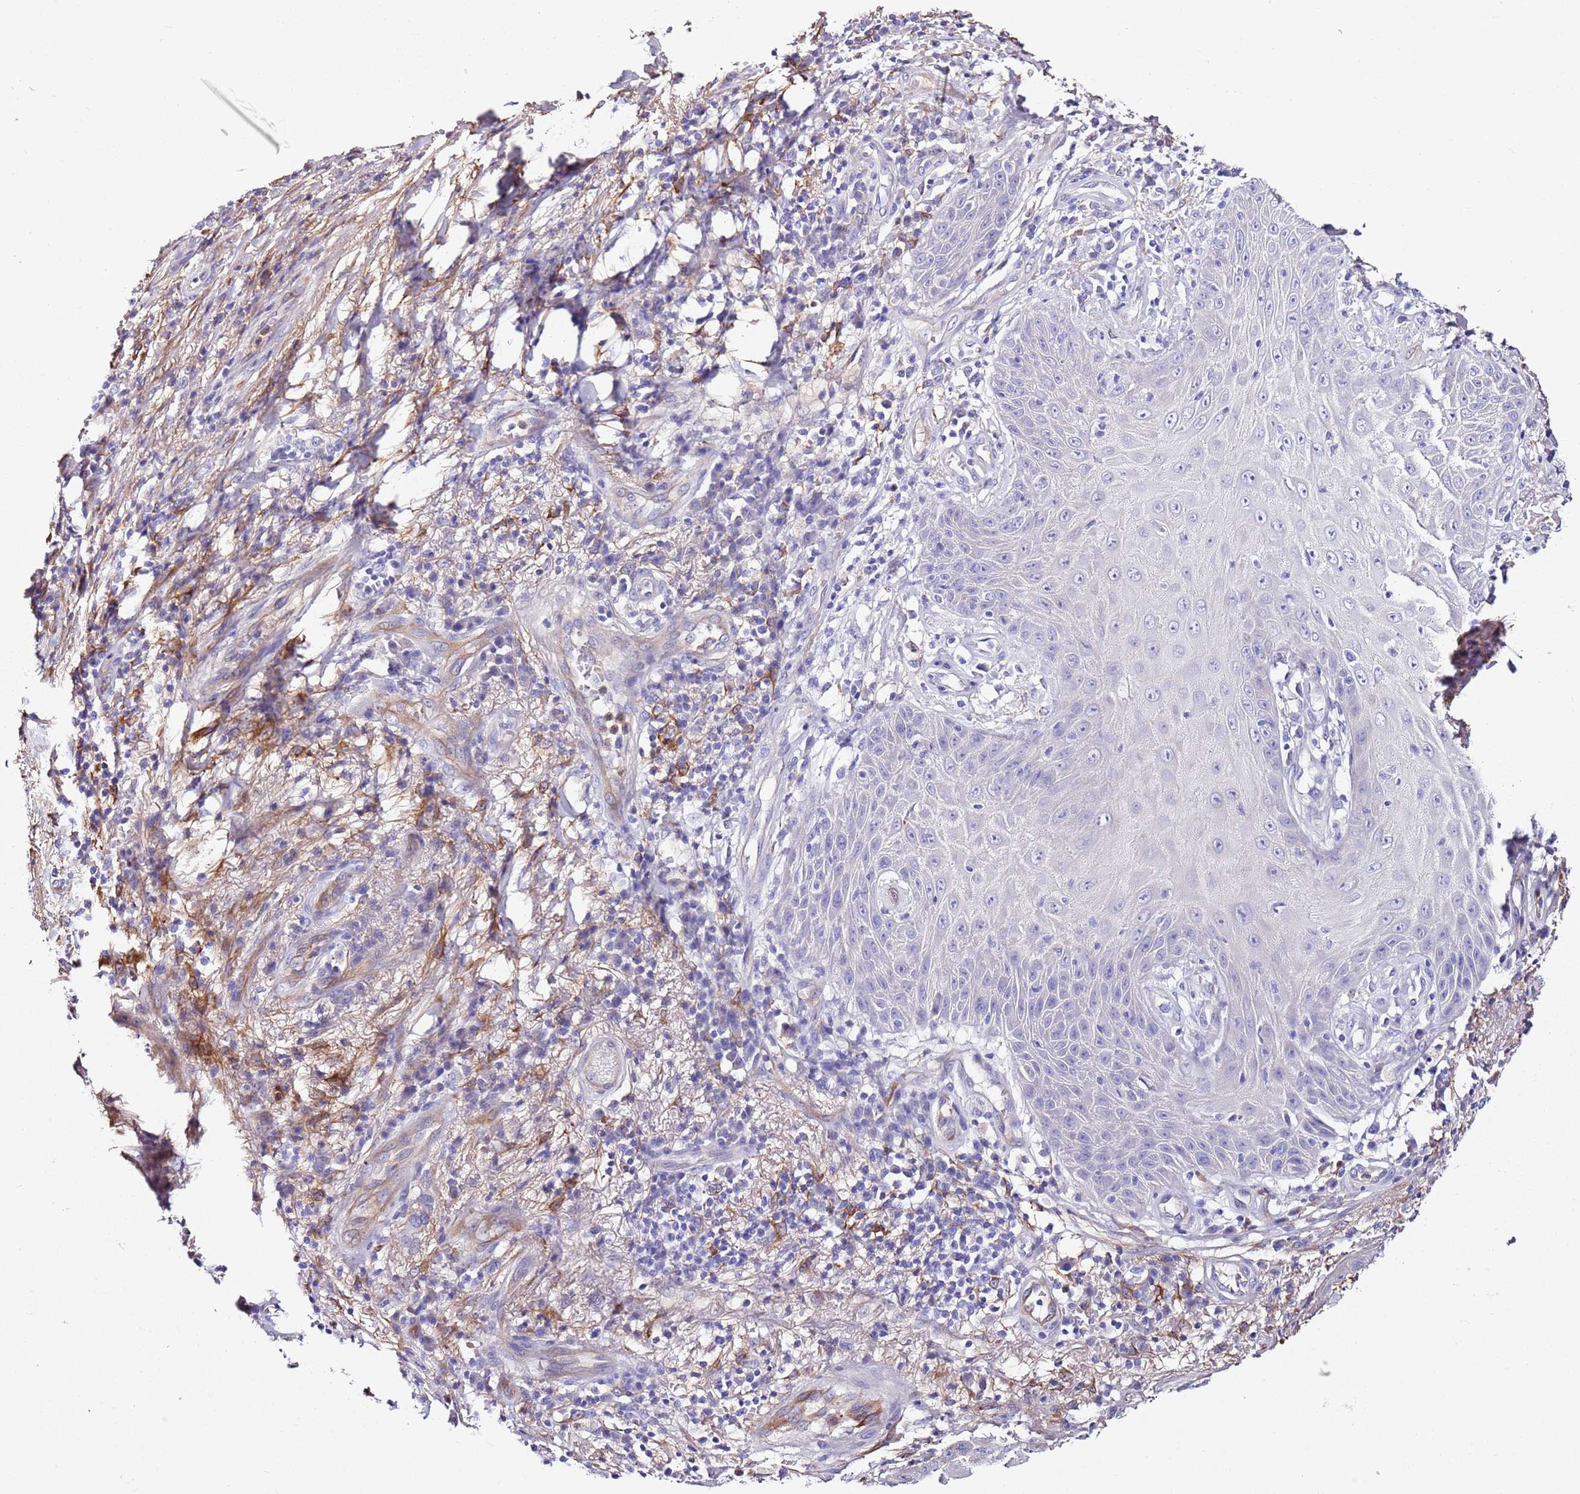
{"staining": {"intensity": "negative", "quantity": "none", "location": "none"}, "tissue": "skin cancer", "cell_type": "Tumor cells", "image_type": "cancer", "snomed": [{"axis": "morphology", "description": "Squamous cell carcinoma, NOS"}, {"axis": "topography", "description": "Skin"}], "caption": "Immunohistochemistry micrograph of human skin squamous cell carcinoma stained for a protein (brown), which reveals no staining in tumor cells. (DAB (3,3'-diaminobenzidine) IHC, high magnification).", "gene": "FAM174C", "patient": {"sex": "male", "age": 70}}